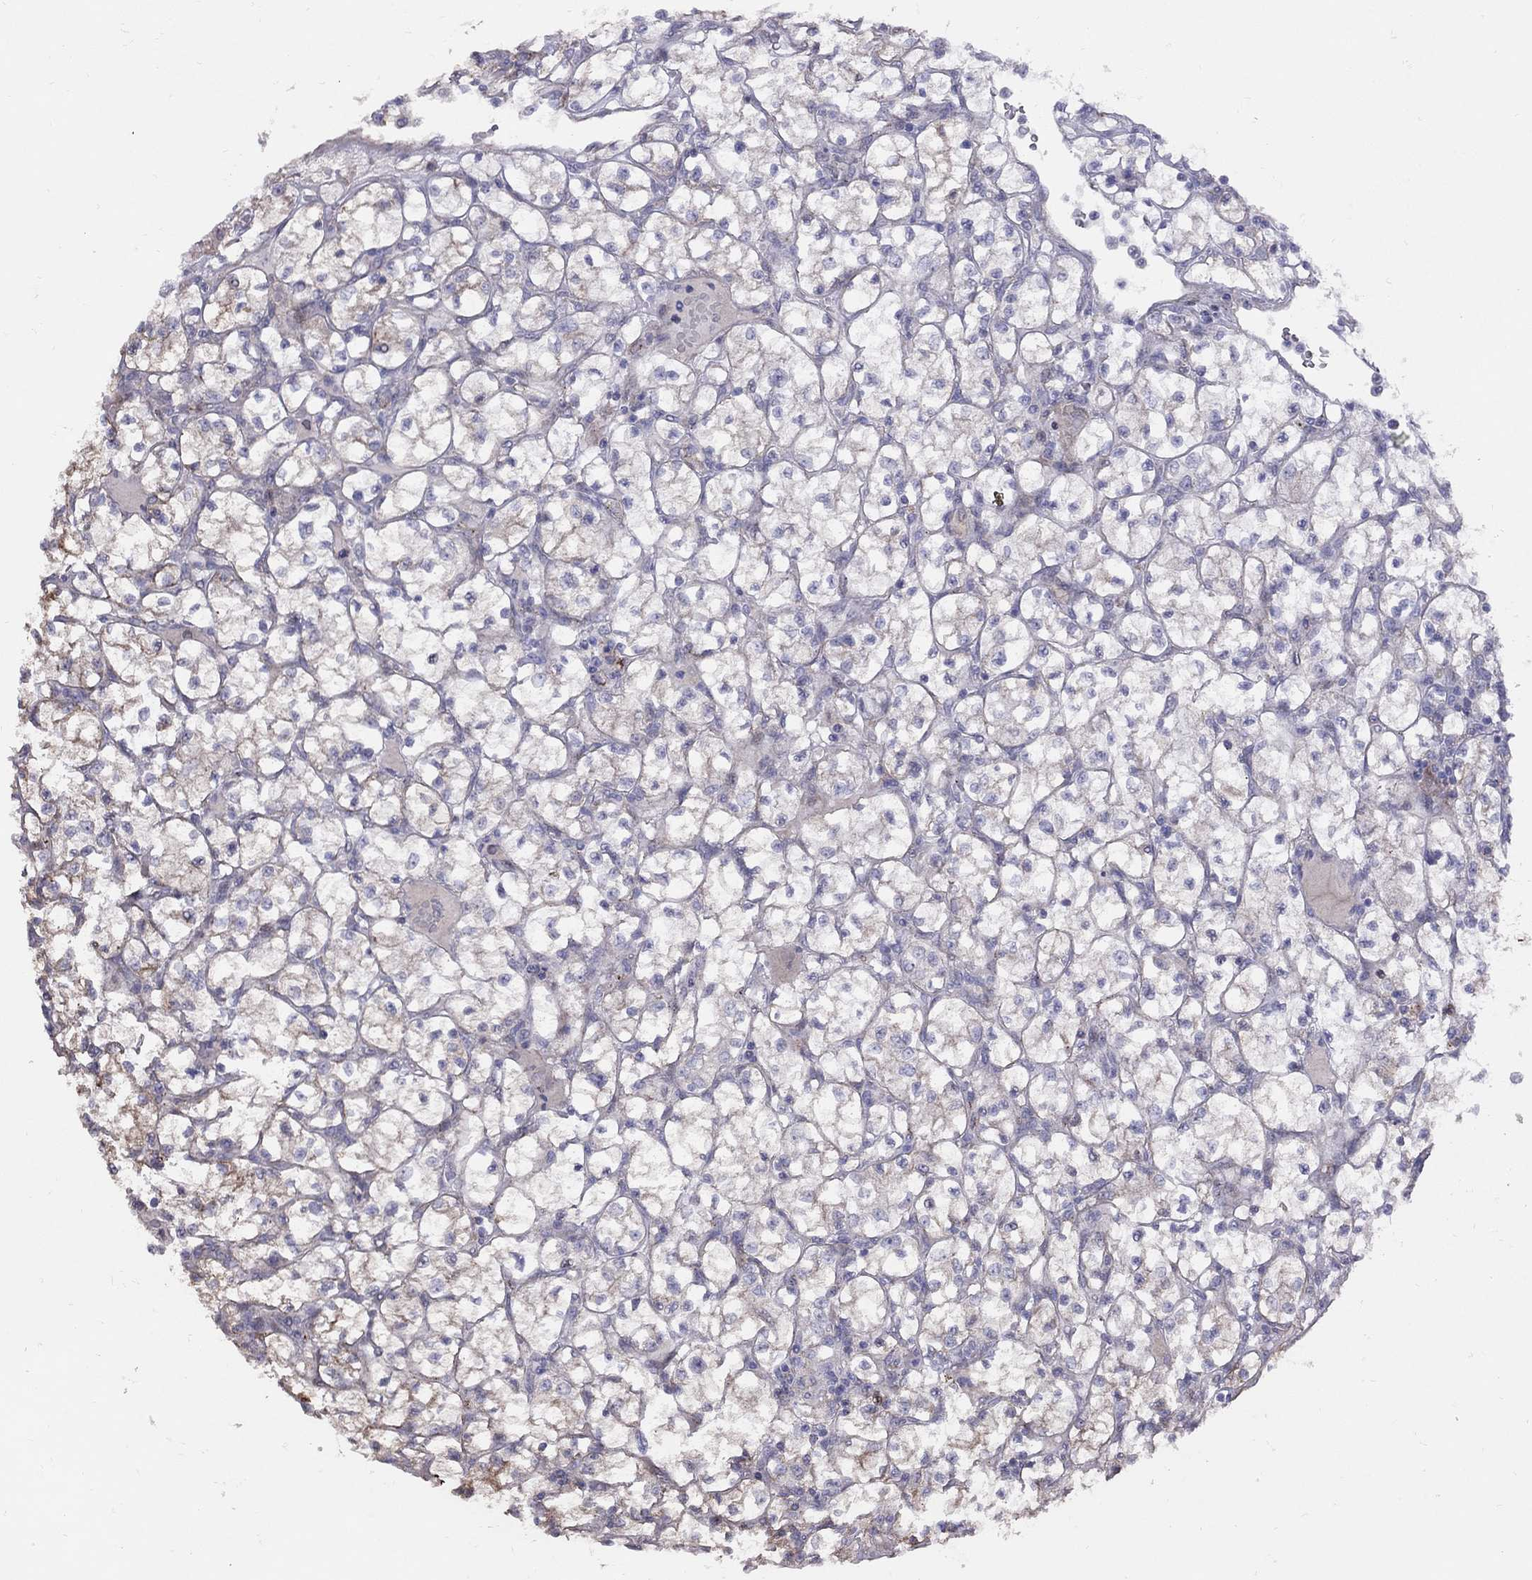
{"staining": {"intensity": "weak", "quantity": "<25%", "location": "cytoplasmic/membranous"}, "tissue": "renal cancer", "cell_type": "Tumor cells", "image_type": "cancer", "snomed": [{"axis": "morphology", "description": "Adenocarcinoma, NOS"}, {"axis": "topography", "description": "Kidney"}], "caption": "Tumor cells are negative for brown protein staining in renal cancer.", "gene": "MAGEB4", "patient": {"sex": "female", "age": 64}}